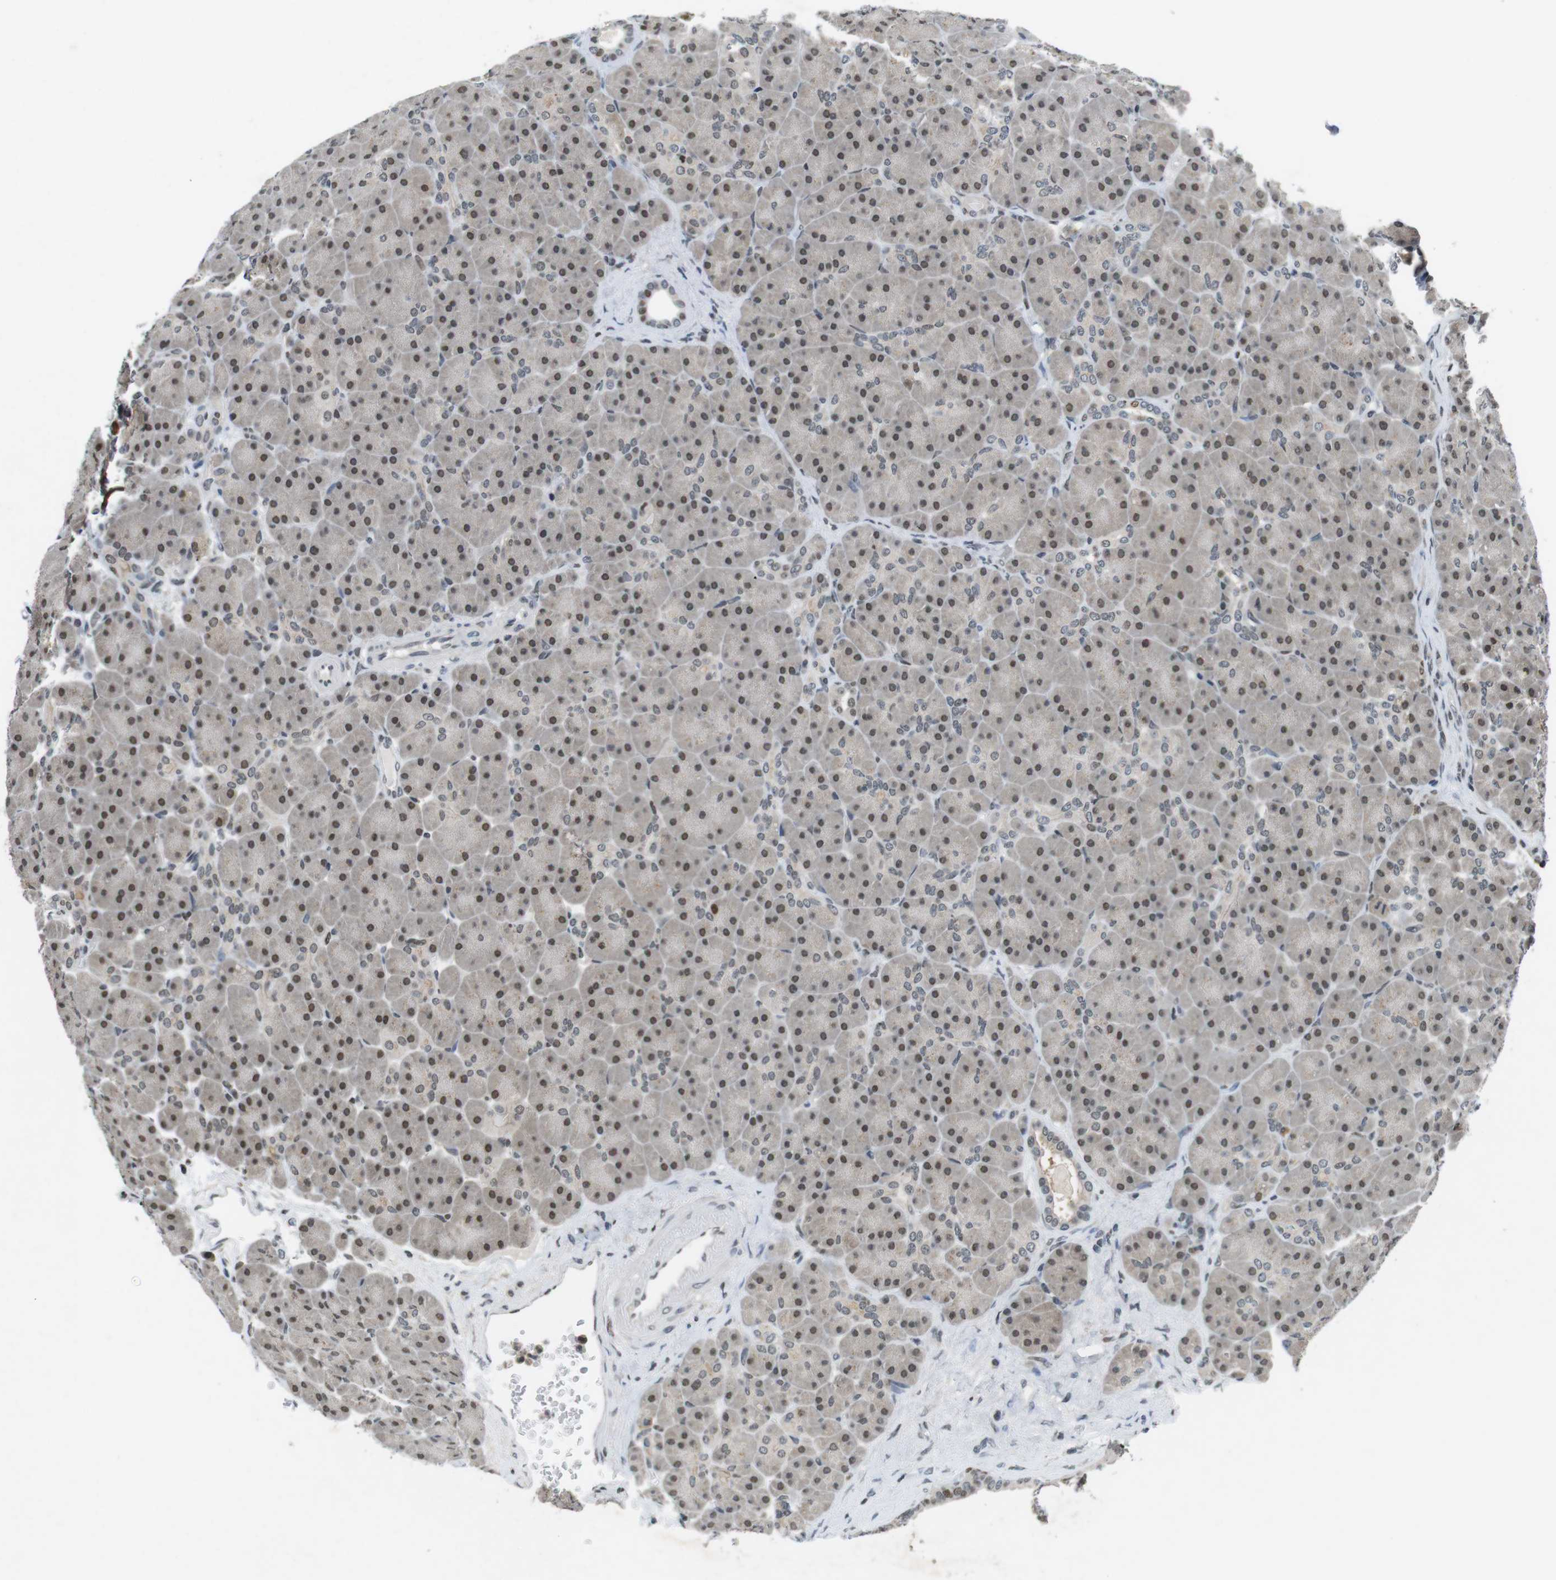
{"staining": {"intensity": "moderate", "quantity": ">75%", "location": "nuclear"}, "tissue": "pancreas", "cell_type": "Exocrine glandular cells", "image_type": "normal", "snomed": [{"axis": "morphology", "description": "Normal tissue, NOS"}, {"axis": "topography", "description": "Pancreas"}], "caption": "Protein staining displays moderate nuclear expression in about >75% of exocrine glandular cells in unremarkable pancreas.", "gene": "NEK4", "patient": {"sex": "male", "age": 66}}